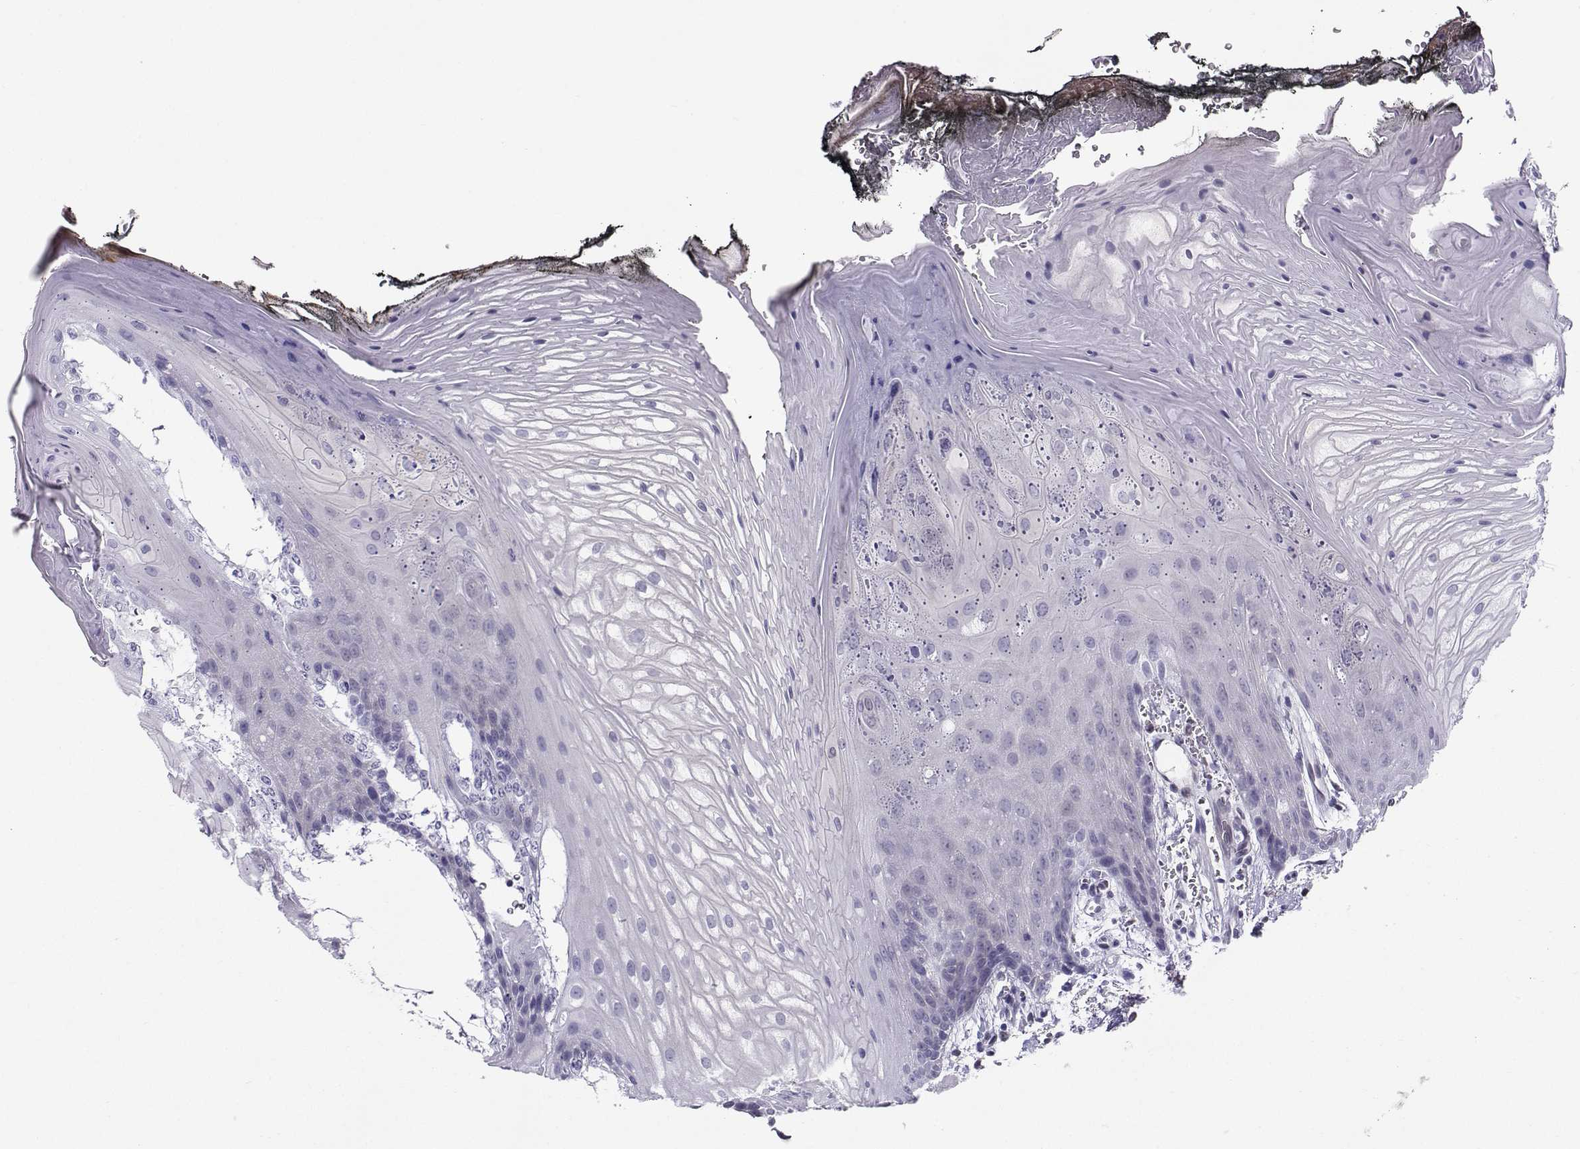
{"staining": {"intensity": "negative", "quantity": "none", "location": "none"}, "tissue": "oral mucosa", "cell_type": "Squamous epithelial cells", "image_type": "normal", "snomed": [{"axis": "morphology", "description": "Normal tissue, NOS"}, {"axis": "morphology", "description": "Squamous cell carcinoma, NOS"}, {"axis": "topography", "description": "Oral tissue"}, {"axis": "topography", "description": "Head-Neck"}], "caption": "Squamous epithelial cells show no significant protein staining in unremarkable oral mucosa.", "gene": "PGK1", "patient": {"sex": "male", "age": 65}}